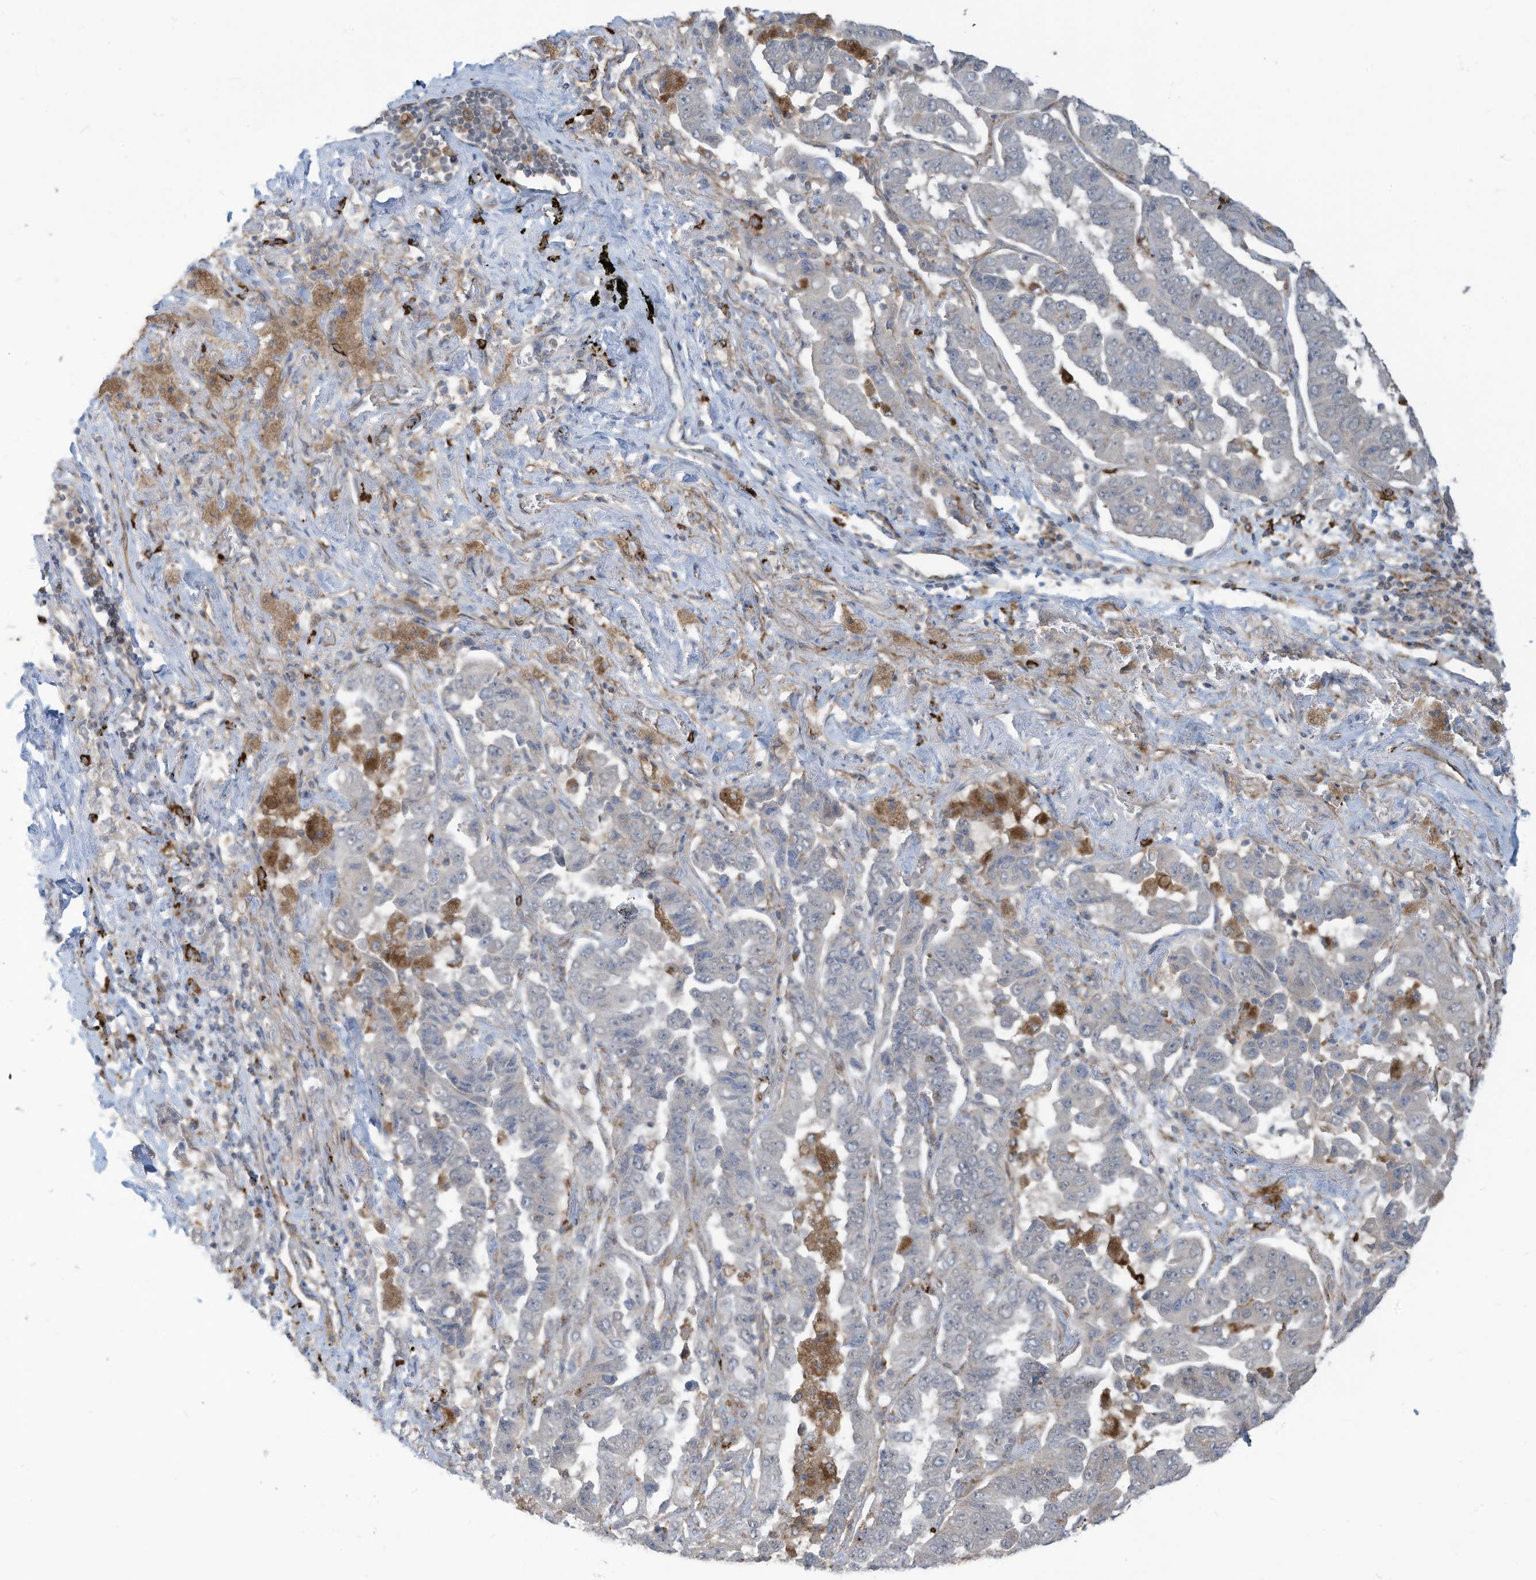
{"staining": {"intensity": "negative", "quantity": "none", "location": "none"}, "tissue": "lung cancer", "cell_type": "Tumor cells", "image_type": "cancer", "snomed": [{"axis": "morphology", "description": "Adenocarcinoma, NOS"}, {"axis": "topography", "description": "Lung"}], "caption": "Tumor cells are negative for brown protein staining in lung adenocarcinoma. The staining is performed using DAB brown chromogen with nuclei counter-stained in using hematoxylin.", "gene": "DZIP3", "patient": {"sex": "female", "age": 51}}